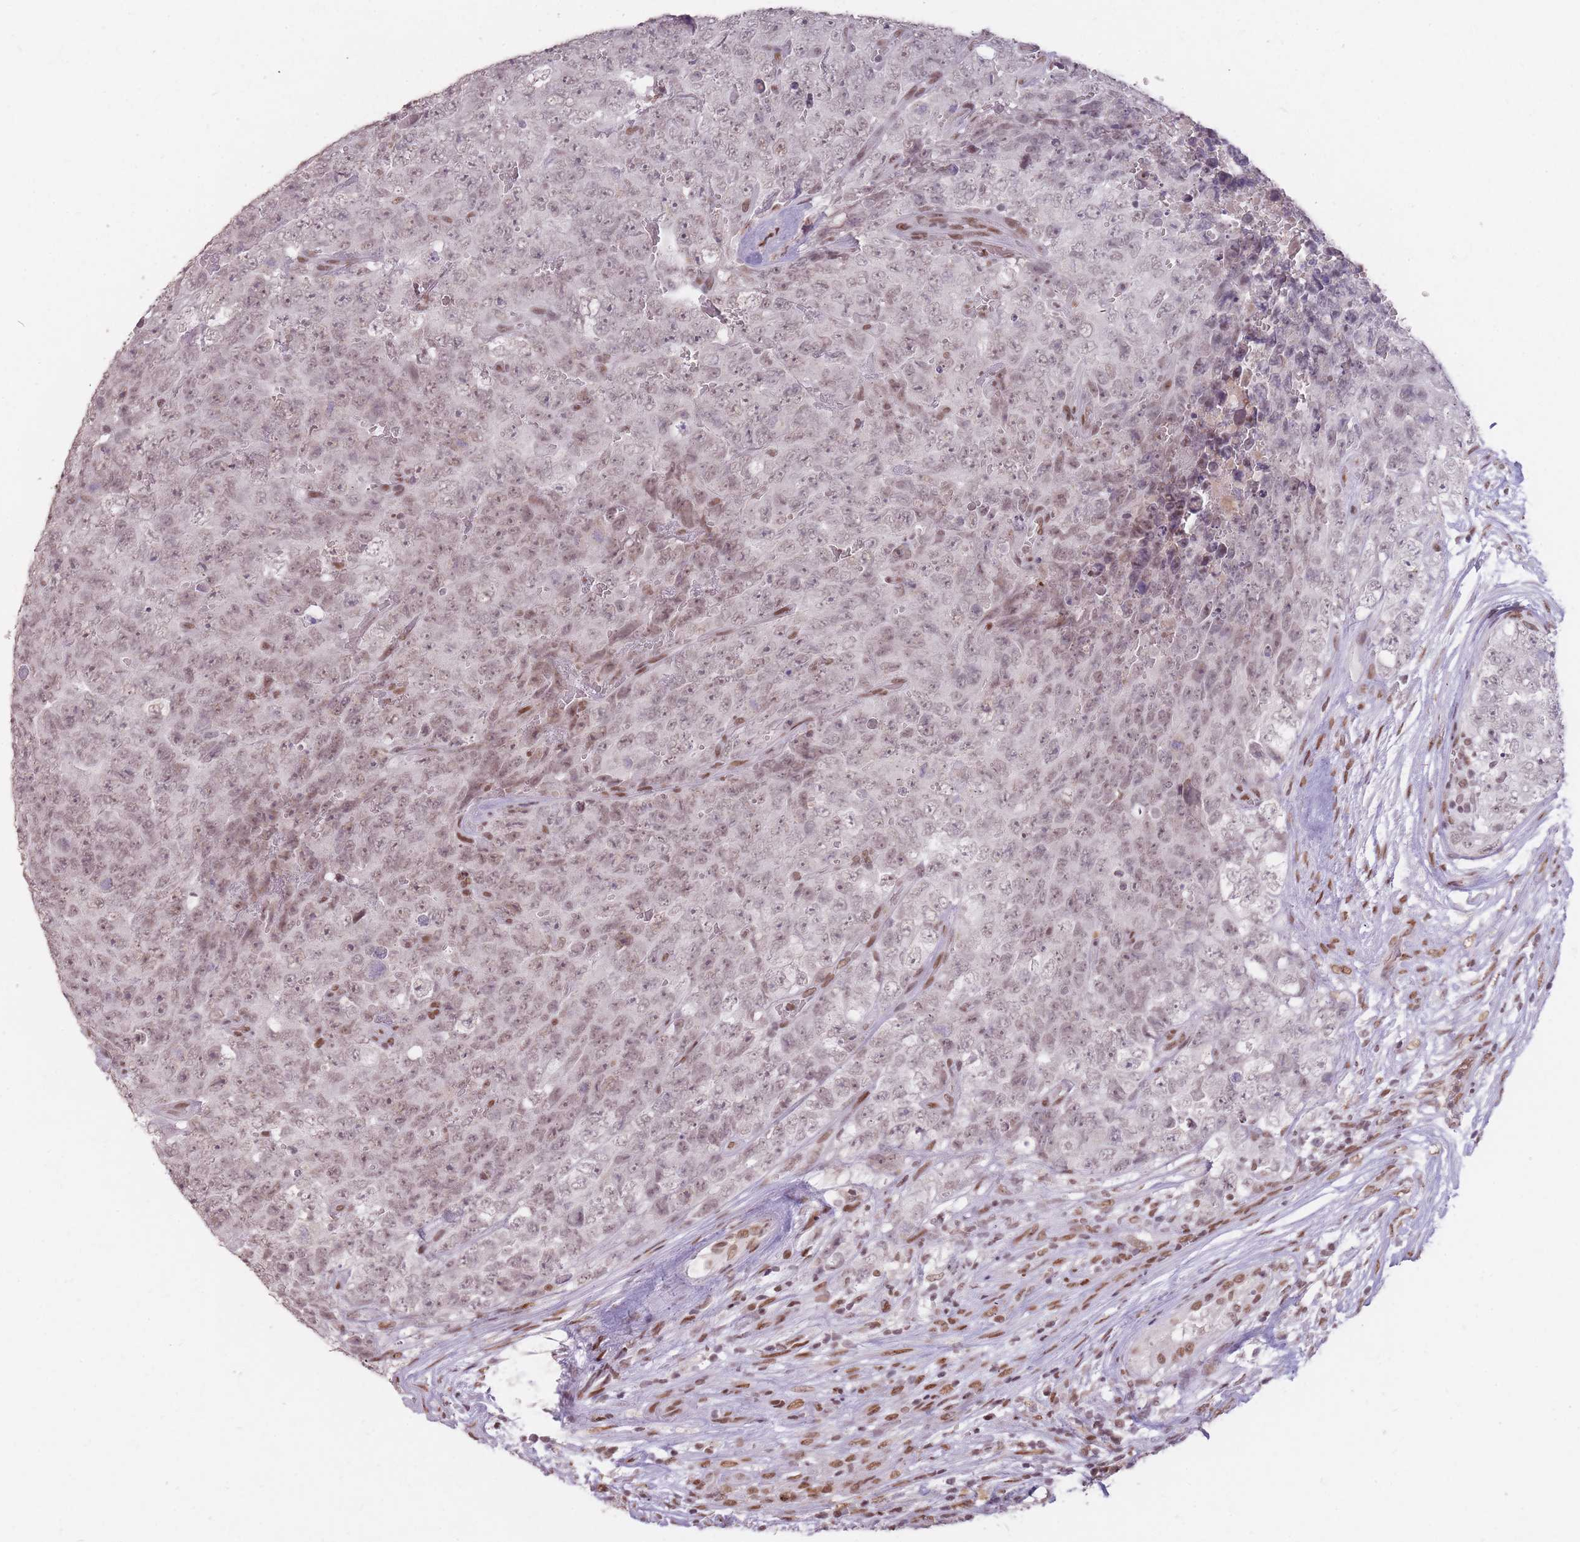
{"staining": {"intensity": "weak", "quantity": "25%-75%", "location": "nuclear"}, "tissue": "testis cancer", "cell_type": "Tumor cells", "image_type": "cancer", "snomed": [{"axis": "morphology", "description": "Seminoma, NOS"}, {"axis": "morphology", "description": "Teratoma, malignant, NOS"}, {"axis": "topography", "description": "Testis"}], "caption": "A high-resolution photomicrograph shows immunohistochemistry staining of testis cancer (seminoma), which shows weak nuclear staining in about 25%-75% of tumor cells.", "gene": "HNRNPUL1", "patient": {"sex": "male", "age": 34}}